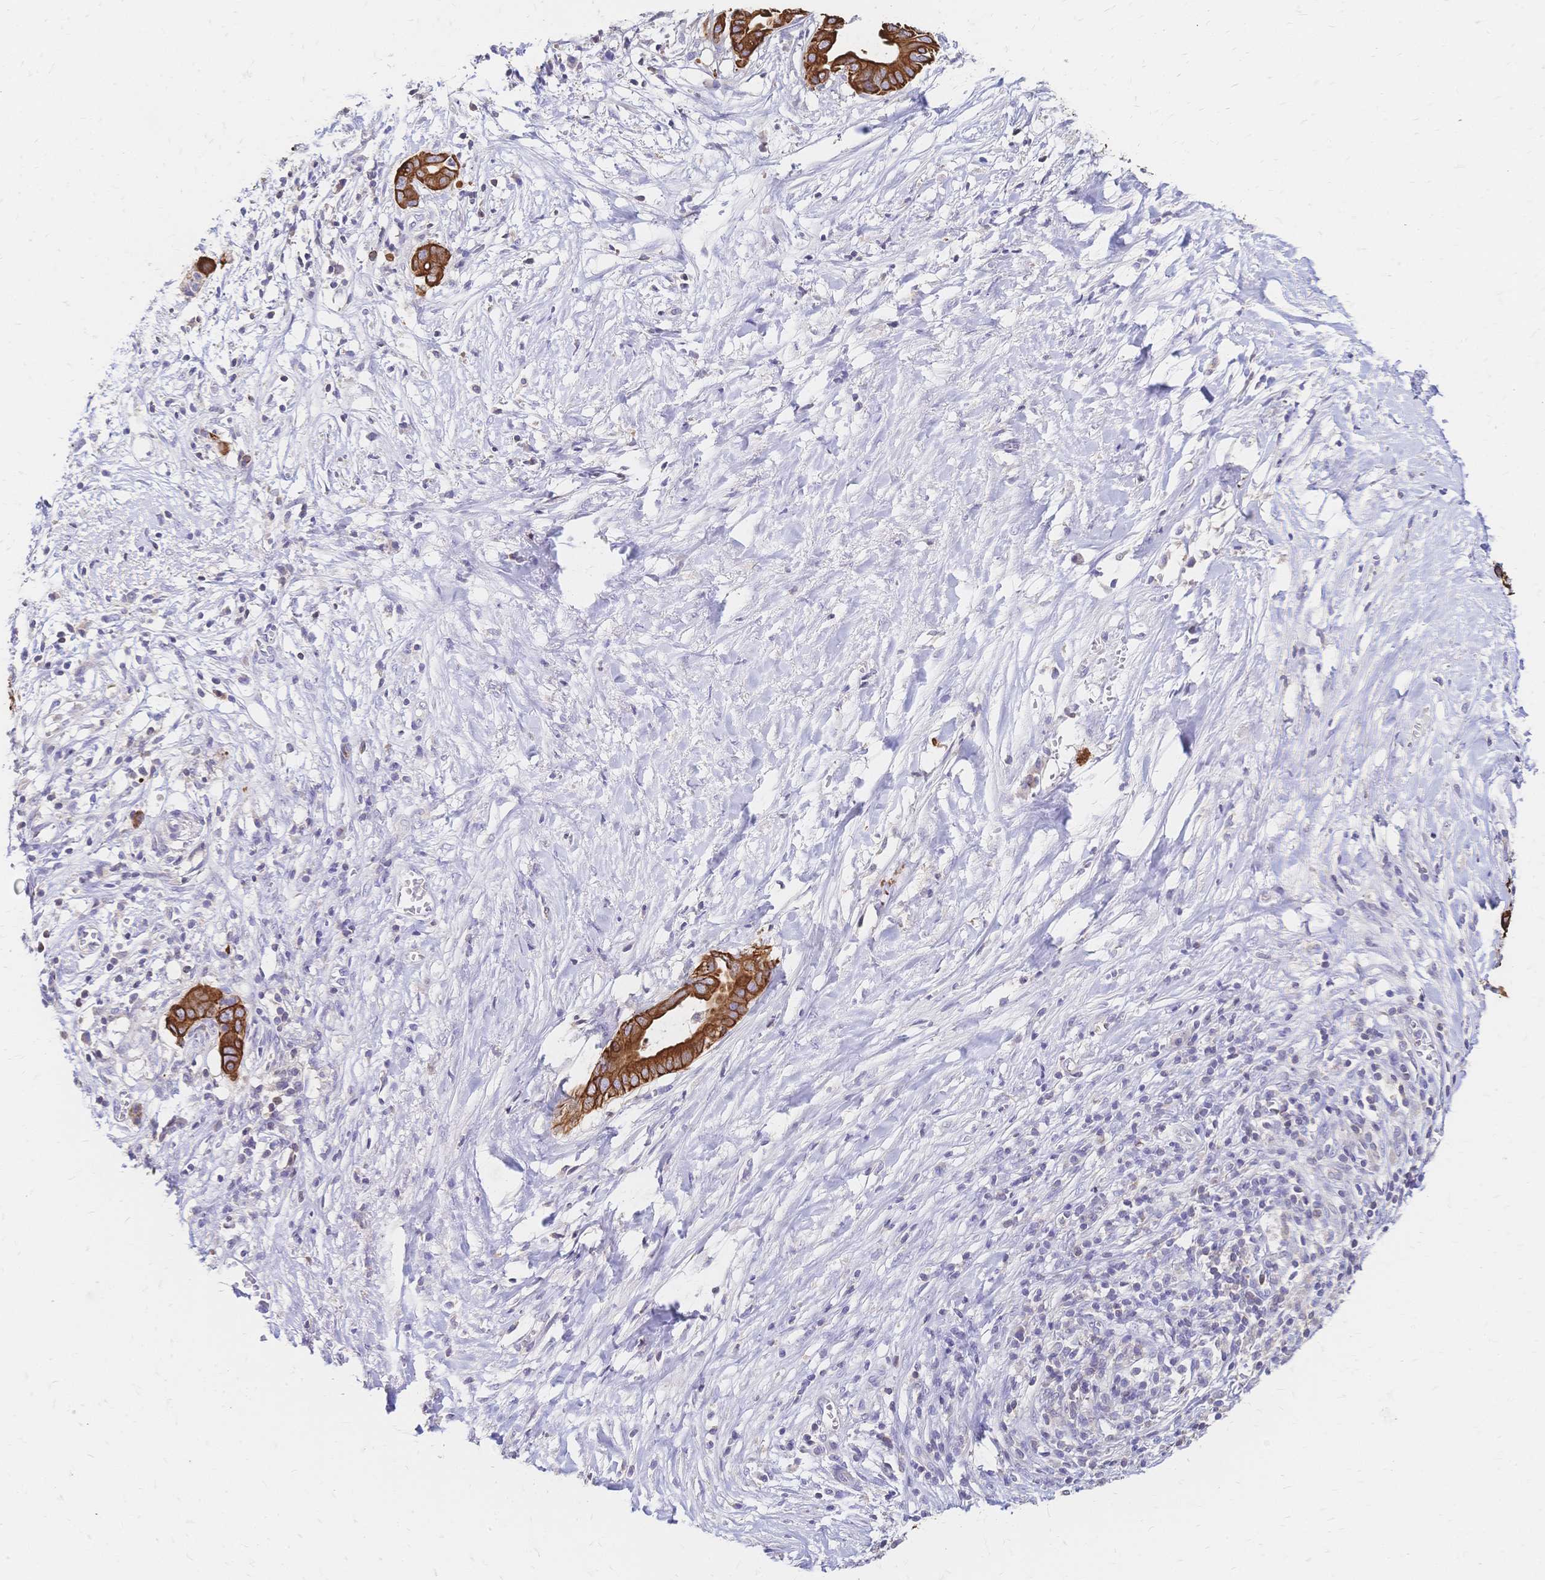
{"staining": {"intensity": "strong", "quantity": ">75%", "location": "cytoplasmic/membranous"}, "tissue": "pancreatic cancer", "cell_type": "Tumor cells", "image_type": "cancer", "snomed": [{"axis": "morphology", "description": "Adenocarcinoma, NOS"}, {"axis": "topography", "description": "Pancreas"}], "caption": "An immunohistochemistry micrograph of neoplastic tissue is shown. Protein staining in brown shows strong cytoplasmic/membranous positivity in pancreatic cancer within tumor cells.", "gene": "DTNB", "patient": {"sex": "male", "age": 61}}